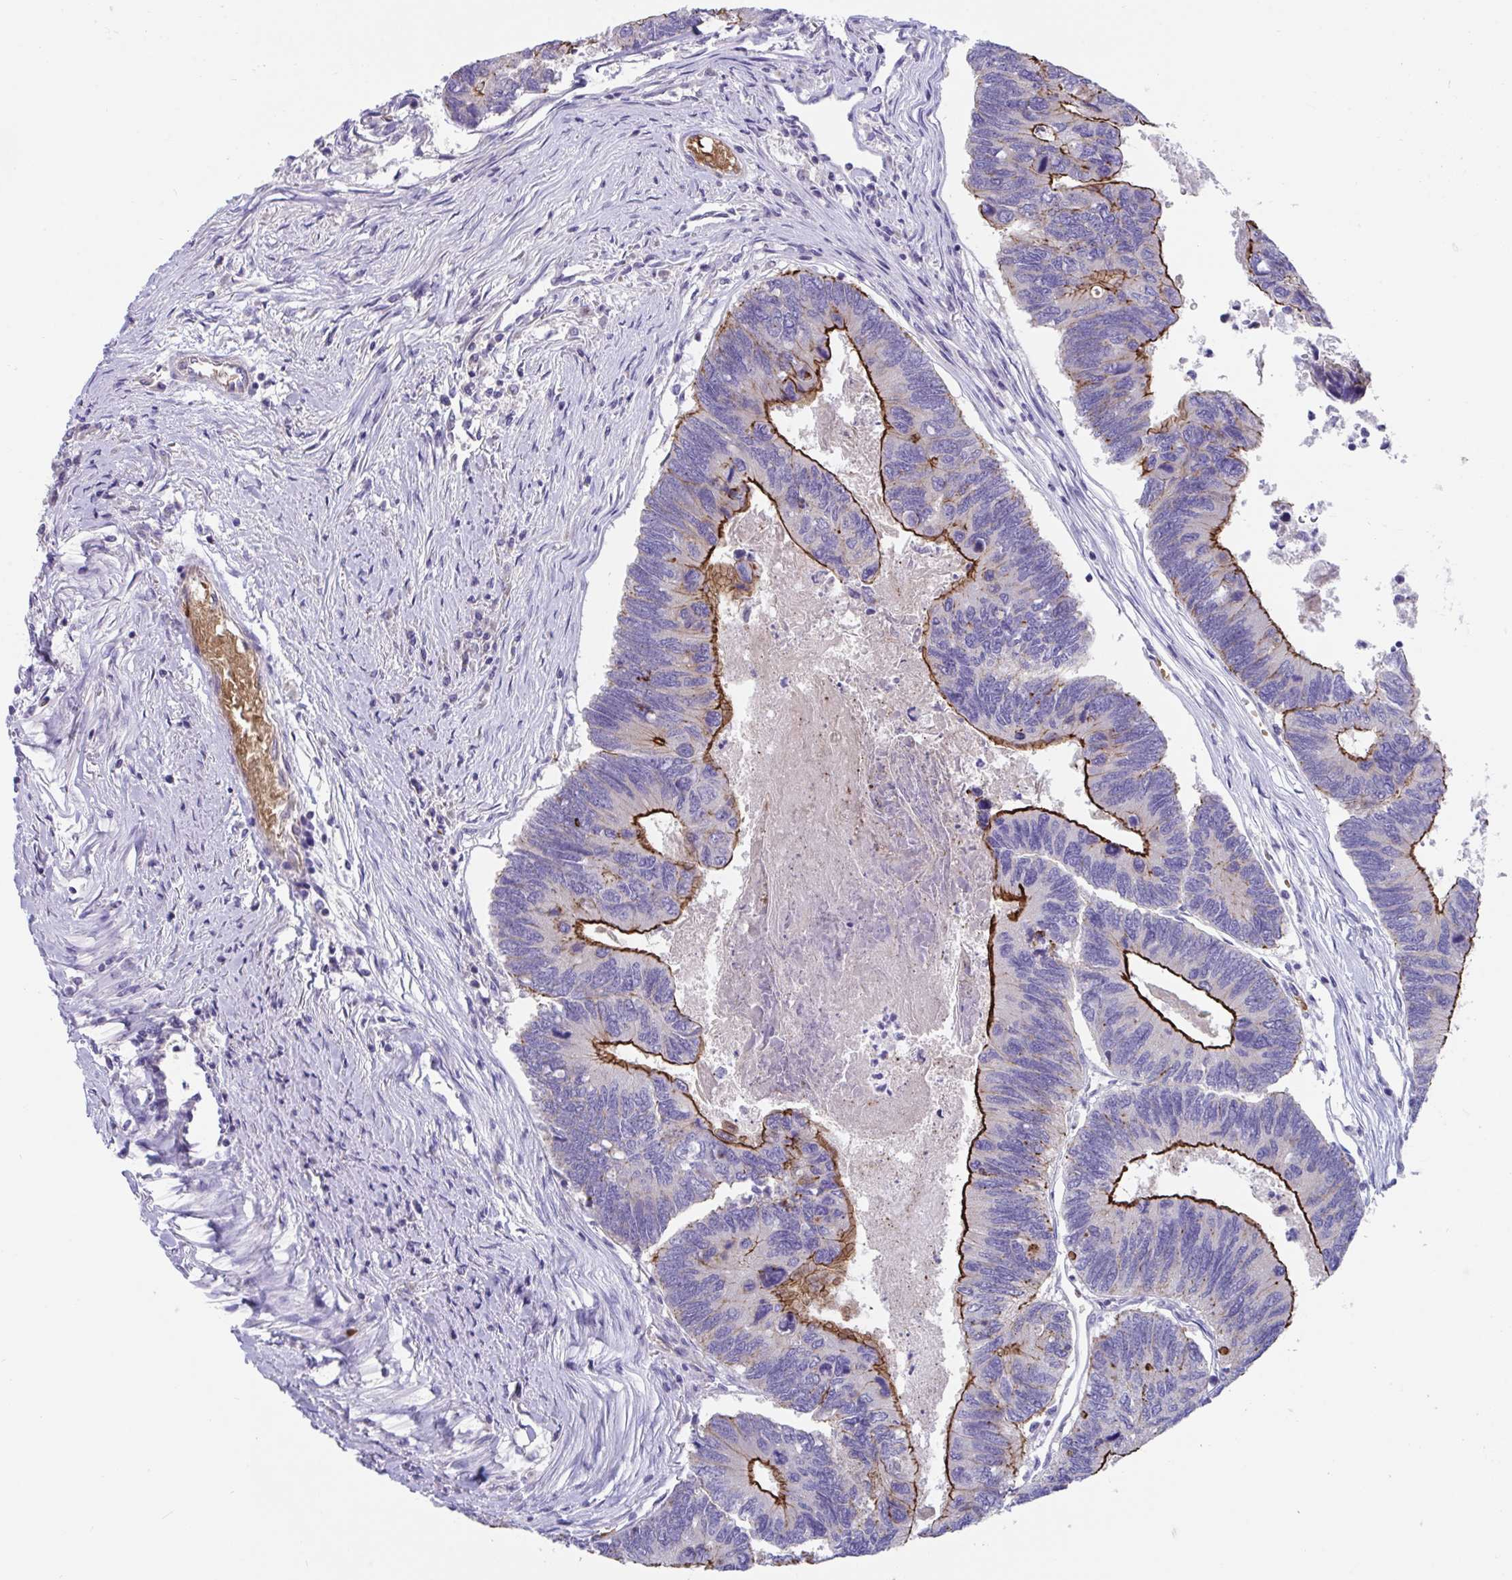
{"staining": {"intensity": "strong", "quantity": "25%-75%", "location": "cytoplasmic/membranous"}, "tissue": "colorectal cancer", "cell_type": "Tumor cells", "image_type": "cancer", "snomed": [{"axis": "morphology", "description": "Adenocarcinoma, NOS"}, {"axis": "topography", "description": "Colon"}], "caption": "Protein staining of adenocarcinoma (colorectal) tissue reveals strong cytoplasmic/membranous expression in about 25%-75% of tumor cells.", "gene": "TTC30B", "patient": {"sex": "female", "age": 67}}